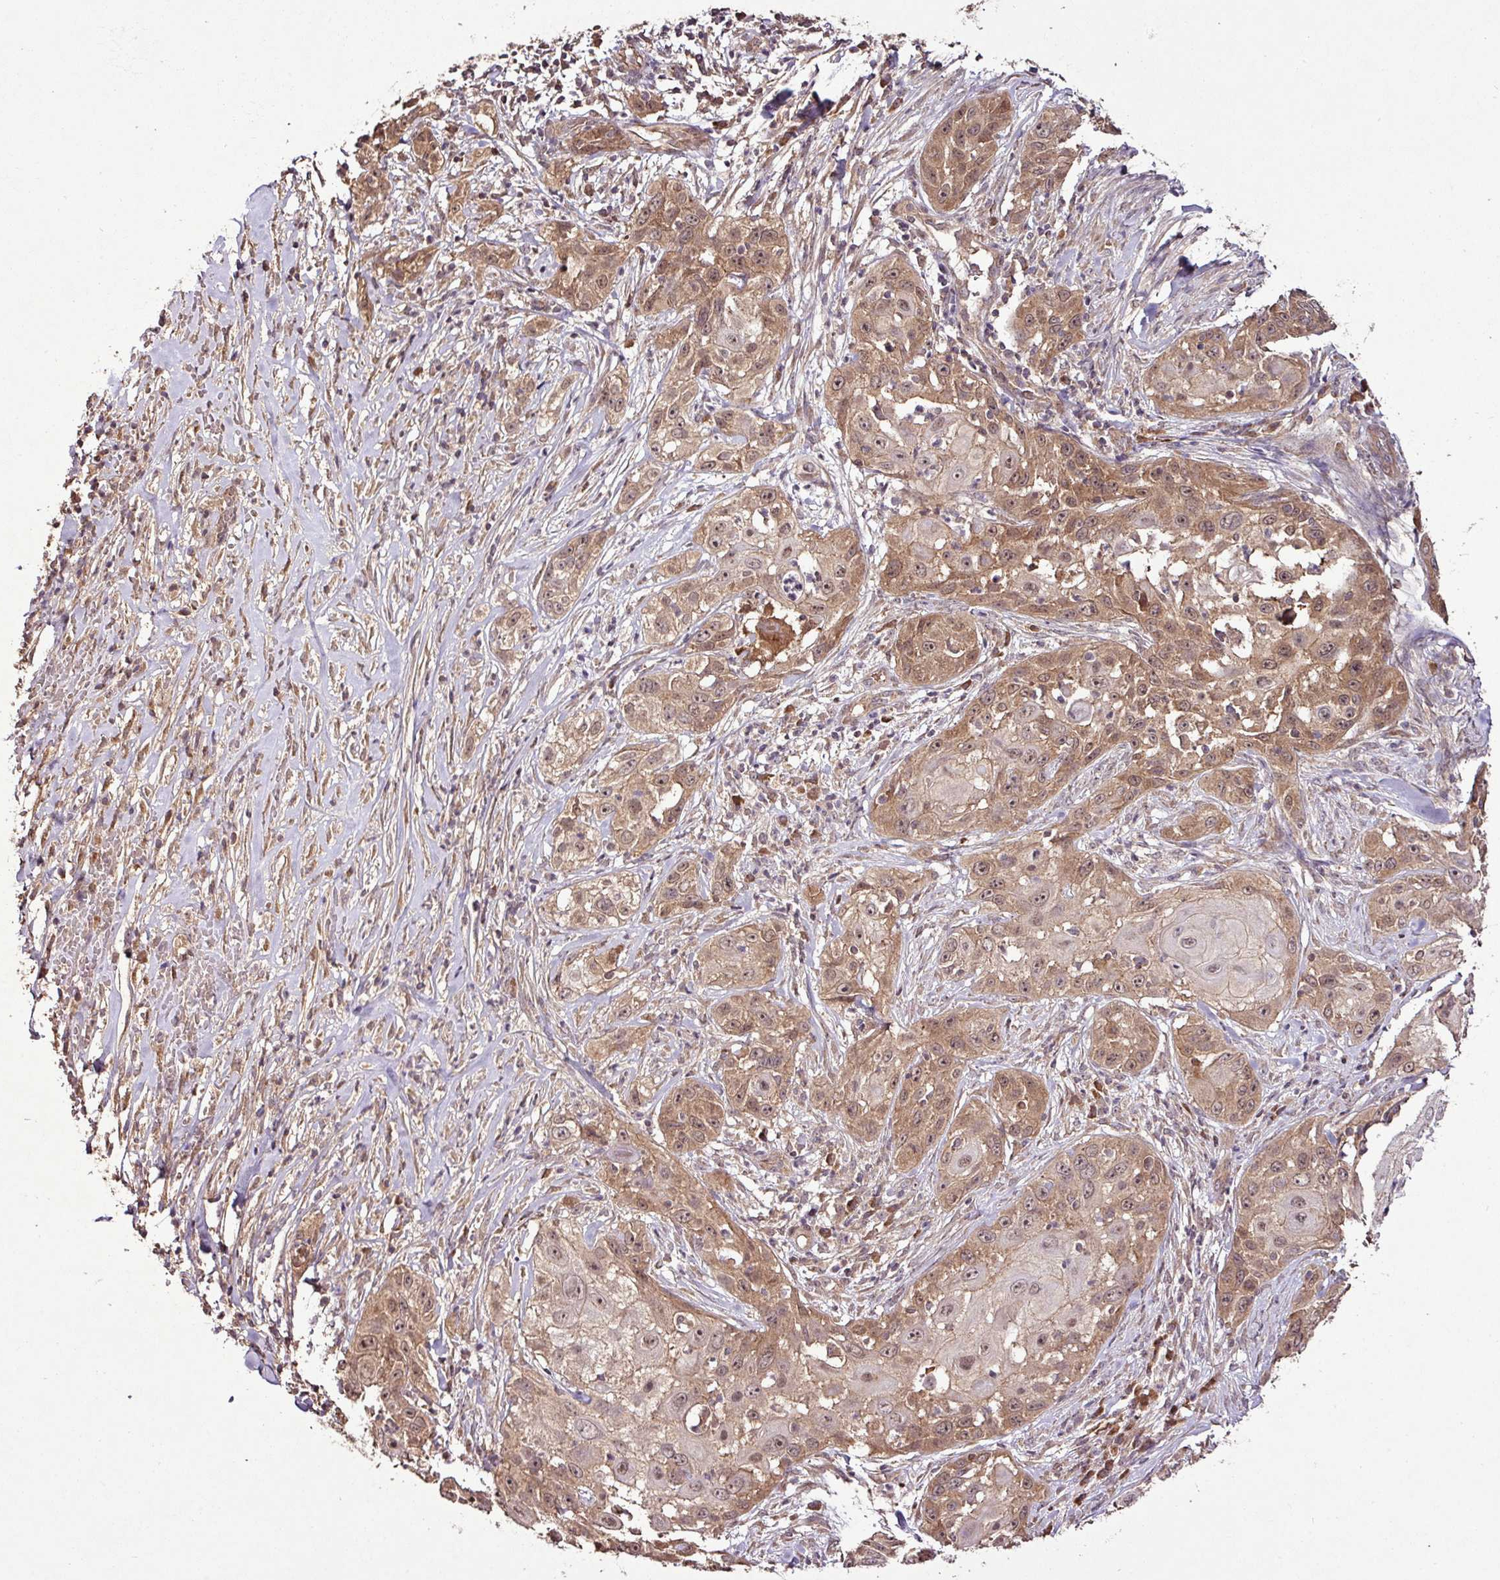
{"staining": {"intensity": "moderate", "quantity": ">75%", "location": "cytoplasmic/membranous,nuclear"}, "tissue": "skin cancer", "cell_type": "Tumor cells", "image_type": "cancer", "snomed": [{"axis": "morphology", "description": "Squamous cell carcinoma, NOS"}, {"axis": "topography", "description": "Skin"}], "caption": "Skin cancer (squamous cell carcinoma) was stained to show a protein in brown. There is medium levels of moderate cytoplasmic/membranous and nuclear staining in about >75% of tumor cells. The staining is performed using DAB (3,3'-diaminobenzidine) brown chromogen to label protein expression. The nuclei are counter-stained blue using hematoxylin.", "gene": "FAIM", "patient": {"sex": "female", "age": 44}}